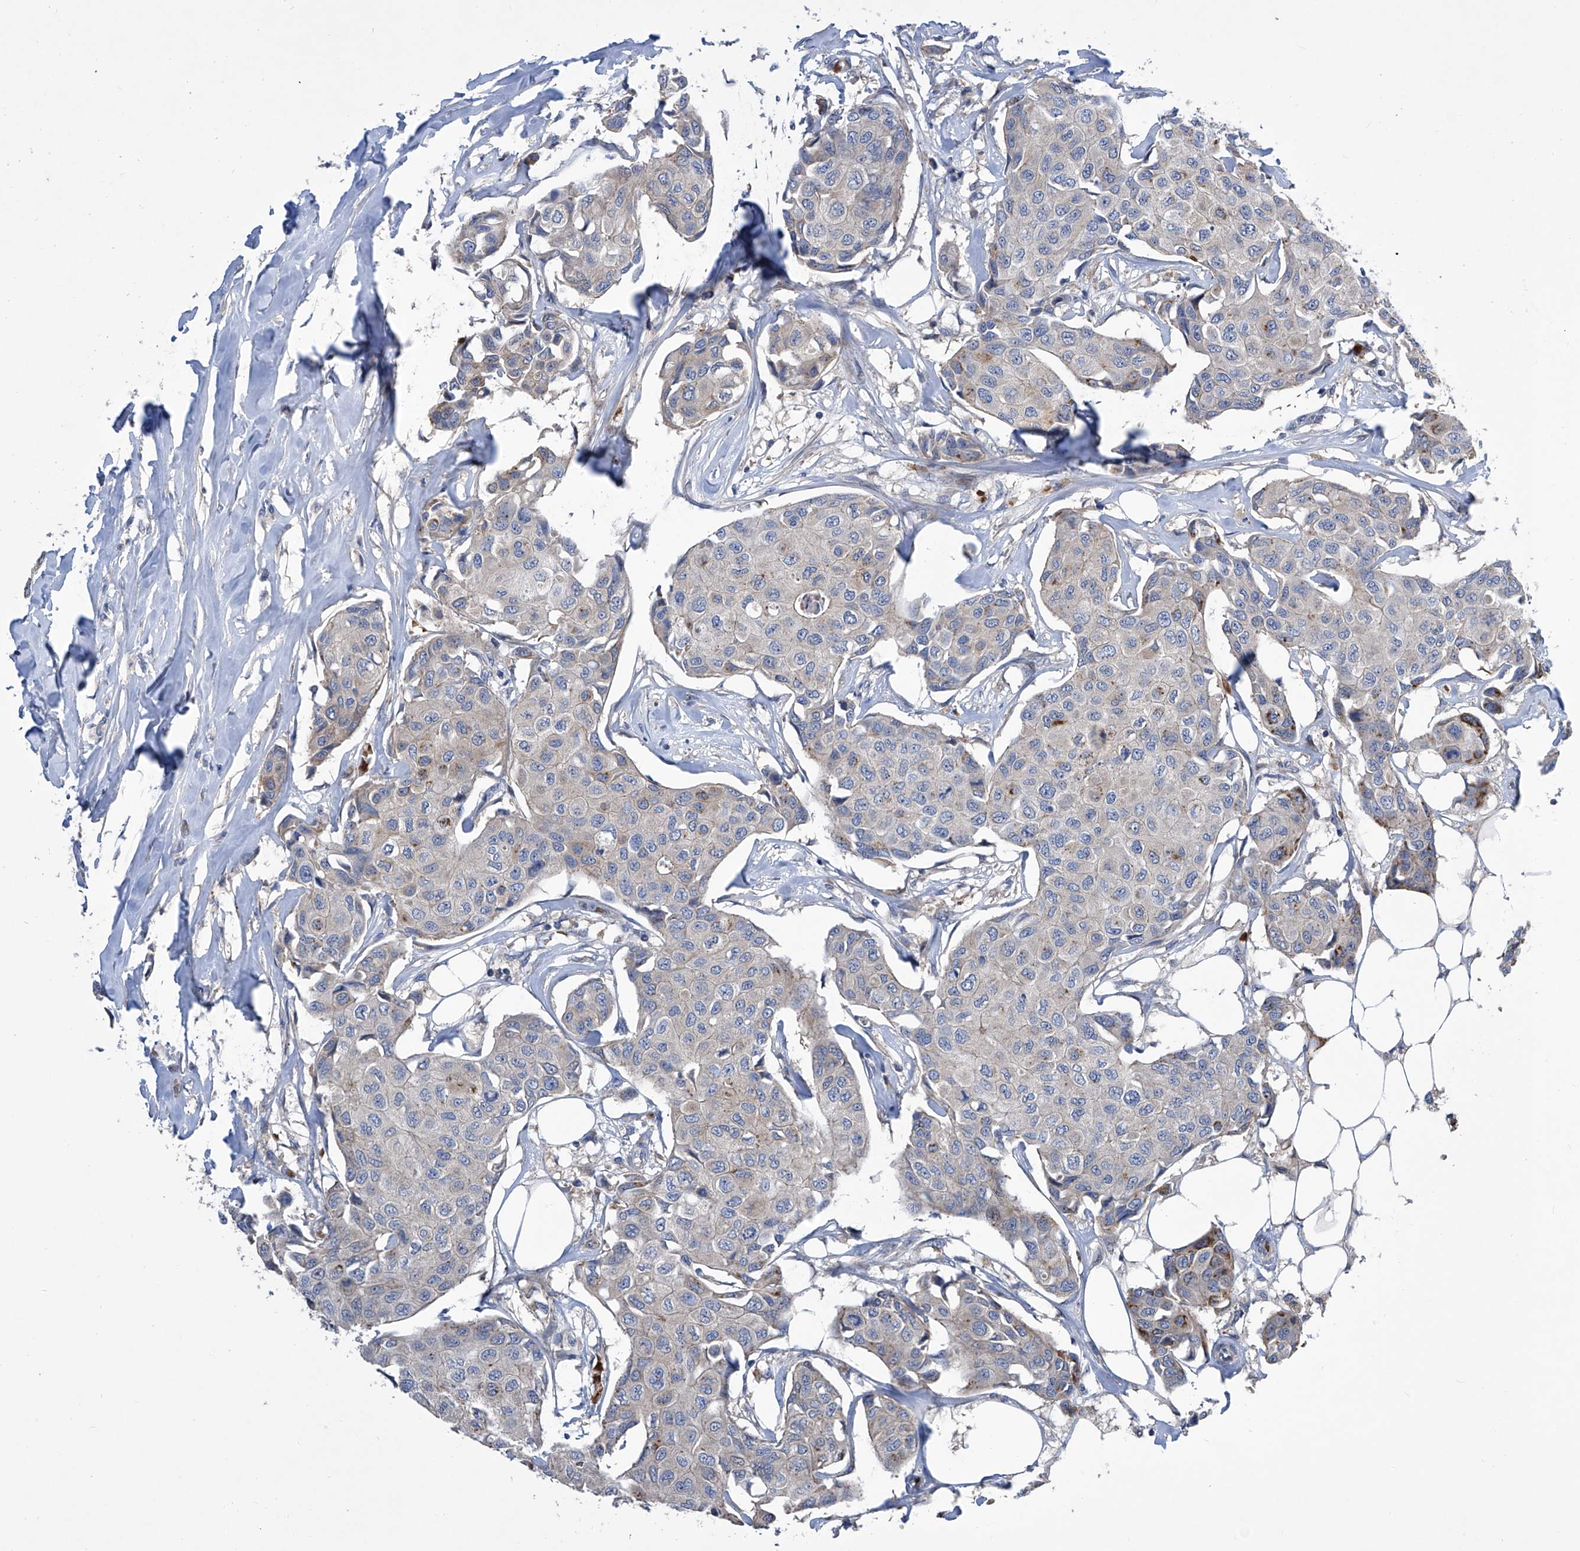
{"staining": {"intensity": "negative", "quantity": "none", "location": "none"}, "tissue": "breast cancer", "cell_type": "Tumor cells", "image_type": "cancer", "snomed": [{"axis": "morphology", "description": "Duct carcinoma"}, {"axis": "topography", "description": "Breast"}], "caption": "A micrograph of human breast cancer is negative for staining in tumor cells.", "gene": "USF3", "patient": {"sex": "female", "age": 80}}